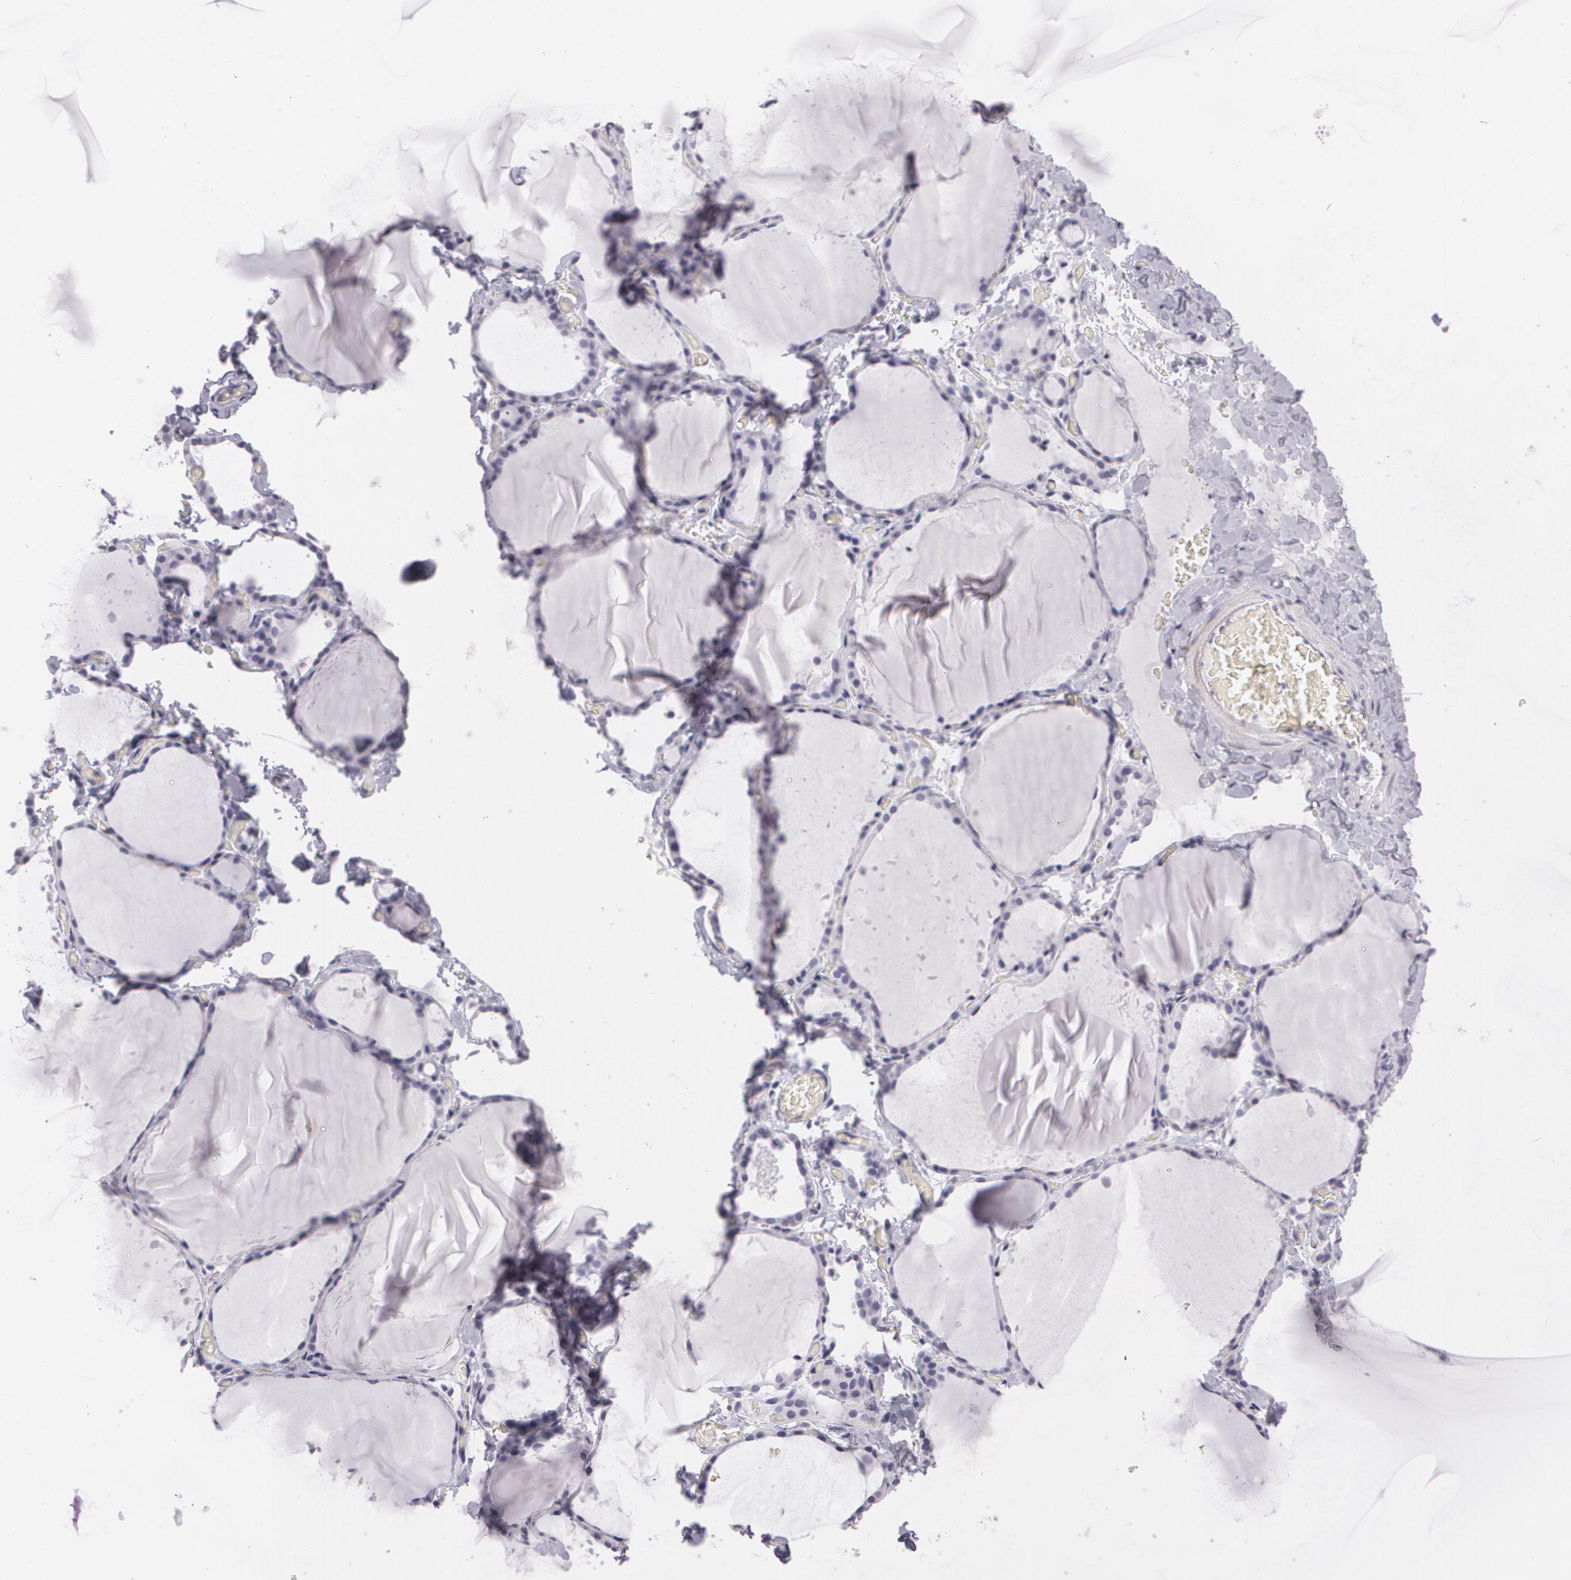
{"staining": {"intensity": "negative", "quantity": "none", "location": "none"}, "tissue": "thyroid gland", "cell_type": "Glandular cells", "image_type": "normal", "snomed": [{"axis": "morphology", "description": "Normal tissue, NOS"}, {"axis": "topography", "description": "Thyroid gland"}], "caption": "The immunohistochemistry (IHC) histopathology image has no significant expression in glandular cells of thyroid gland. (Immunohistochemistry, brightfield microscopy, high magnification).", "gene": "MAP2", "patient": {"sex": "female", "age": 22}}